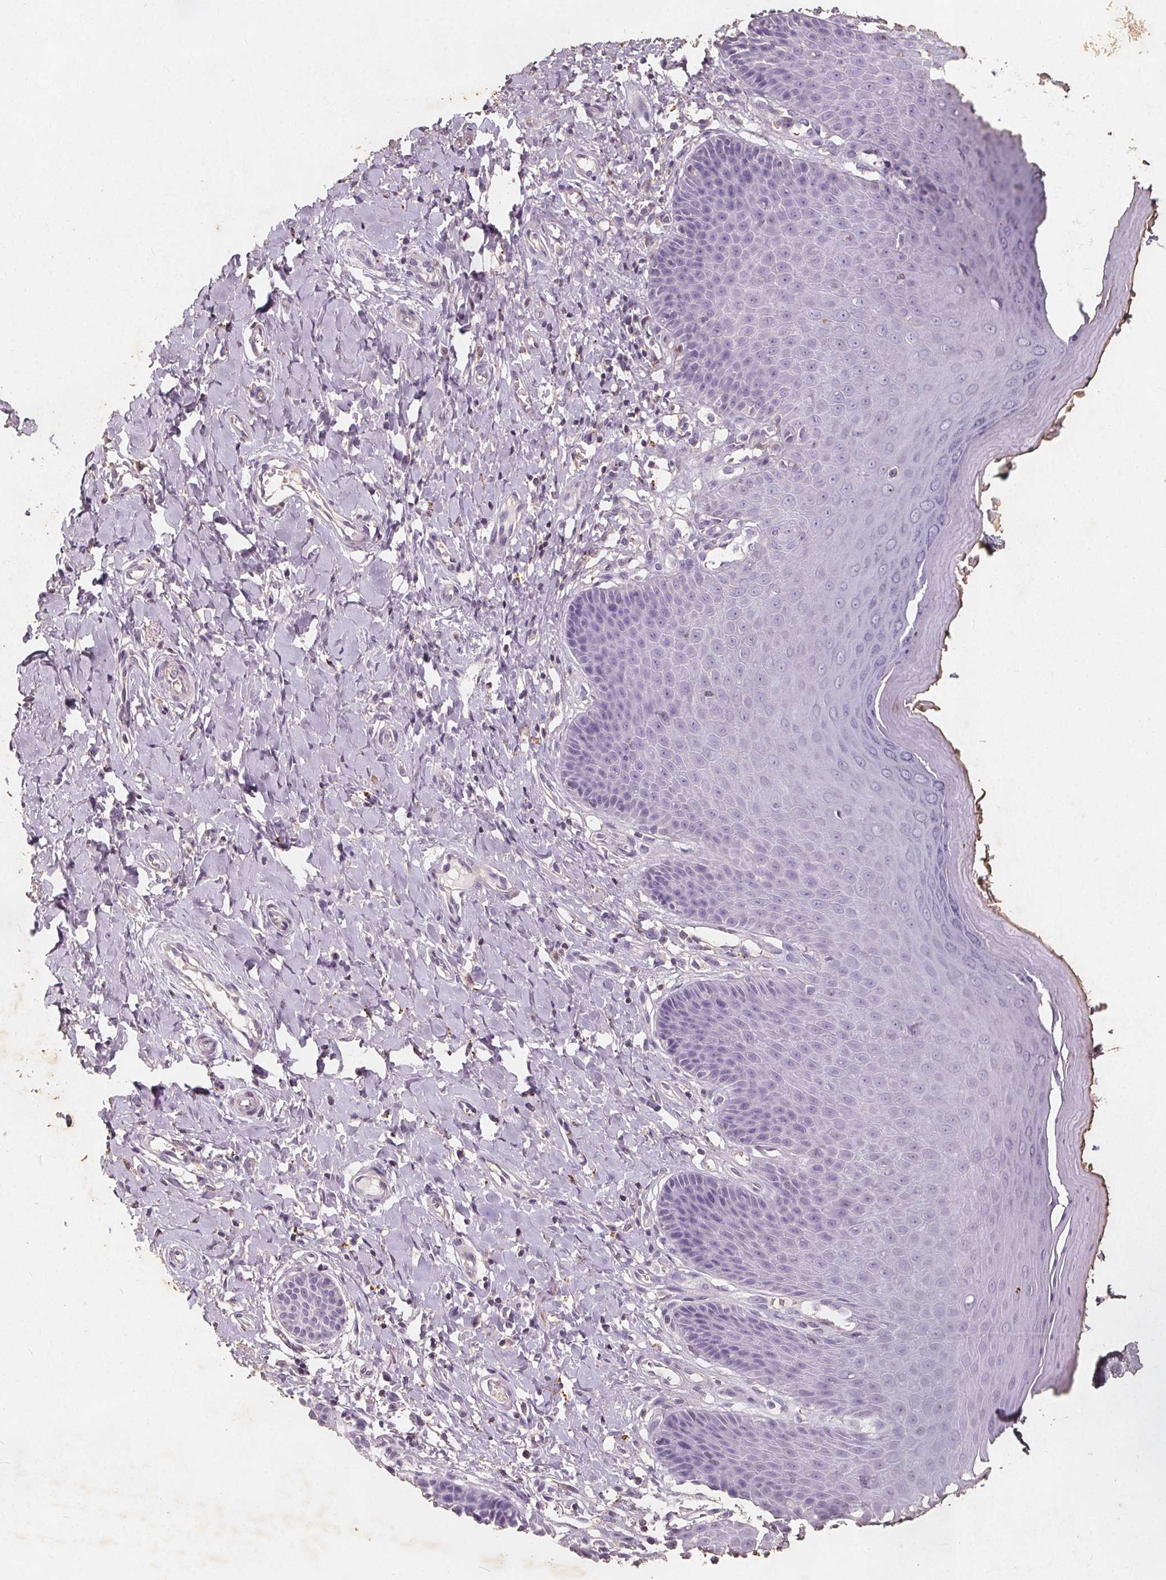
{"staining": {"intensity": "negative", "quantity": "none", "location": "none"}, "tissue": "vagina", "cell_type": "Squamous epithelial cells", "image_type": "normal", "snomed": [{"axis": "morphology", "description": "Normal tissue, NOS"}, {"axis": "topography", "description": "Vagina"}], "caption": "IHC histopathology image of unremarkable vagina stained for a protein (brown), which exhibits no positivity in squamous epithelial cells. (Brightfield microscopy of DAB (3,3'-diaminobenzidine) immunohistochemistry (IHC) at high magnification).", "gene": "C19orf84", "patient": {"sex": "female", "age": 83}}